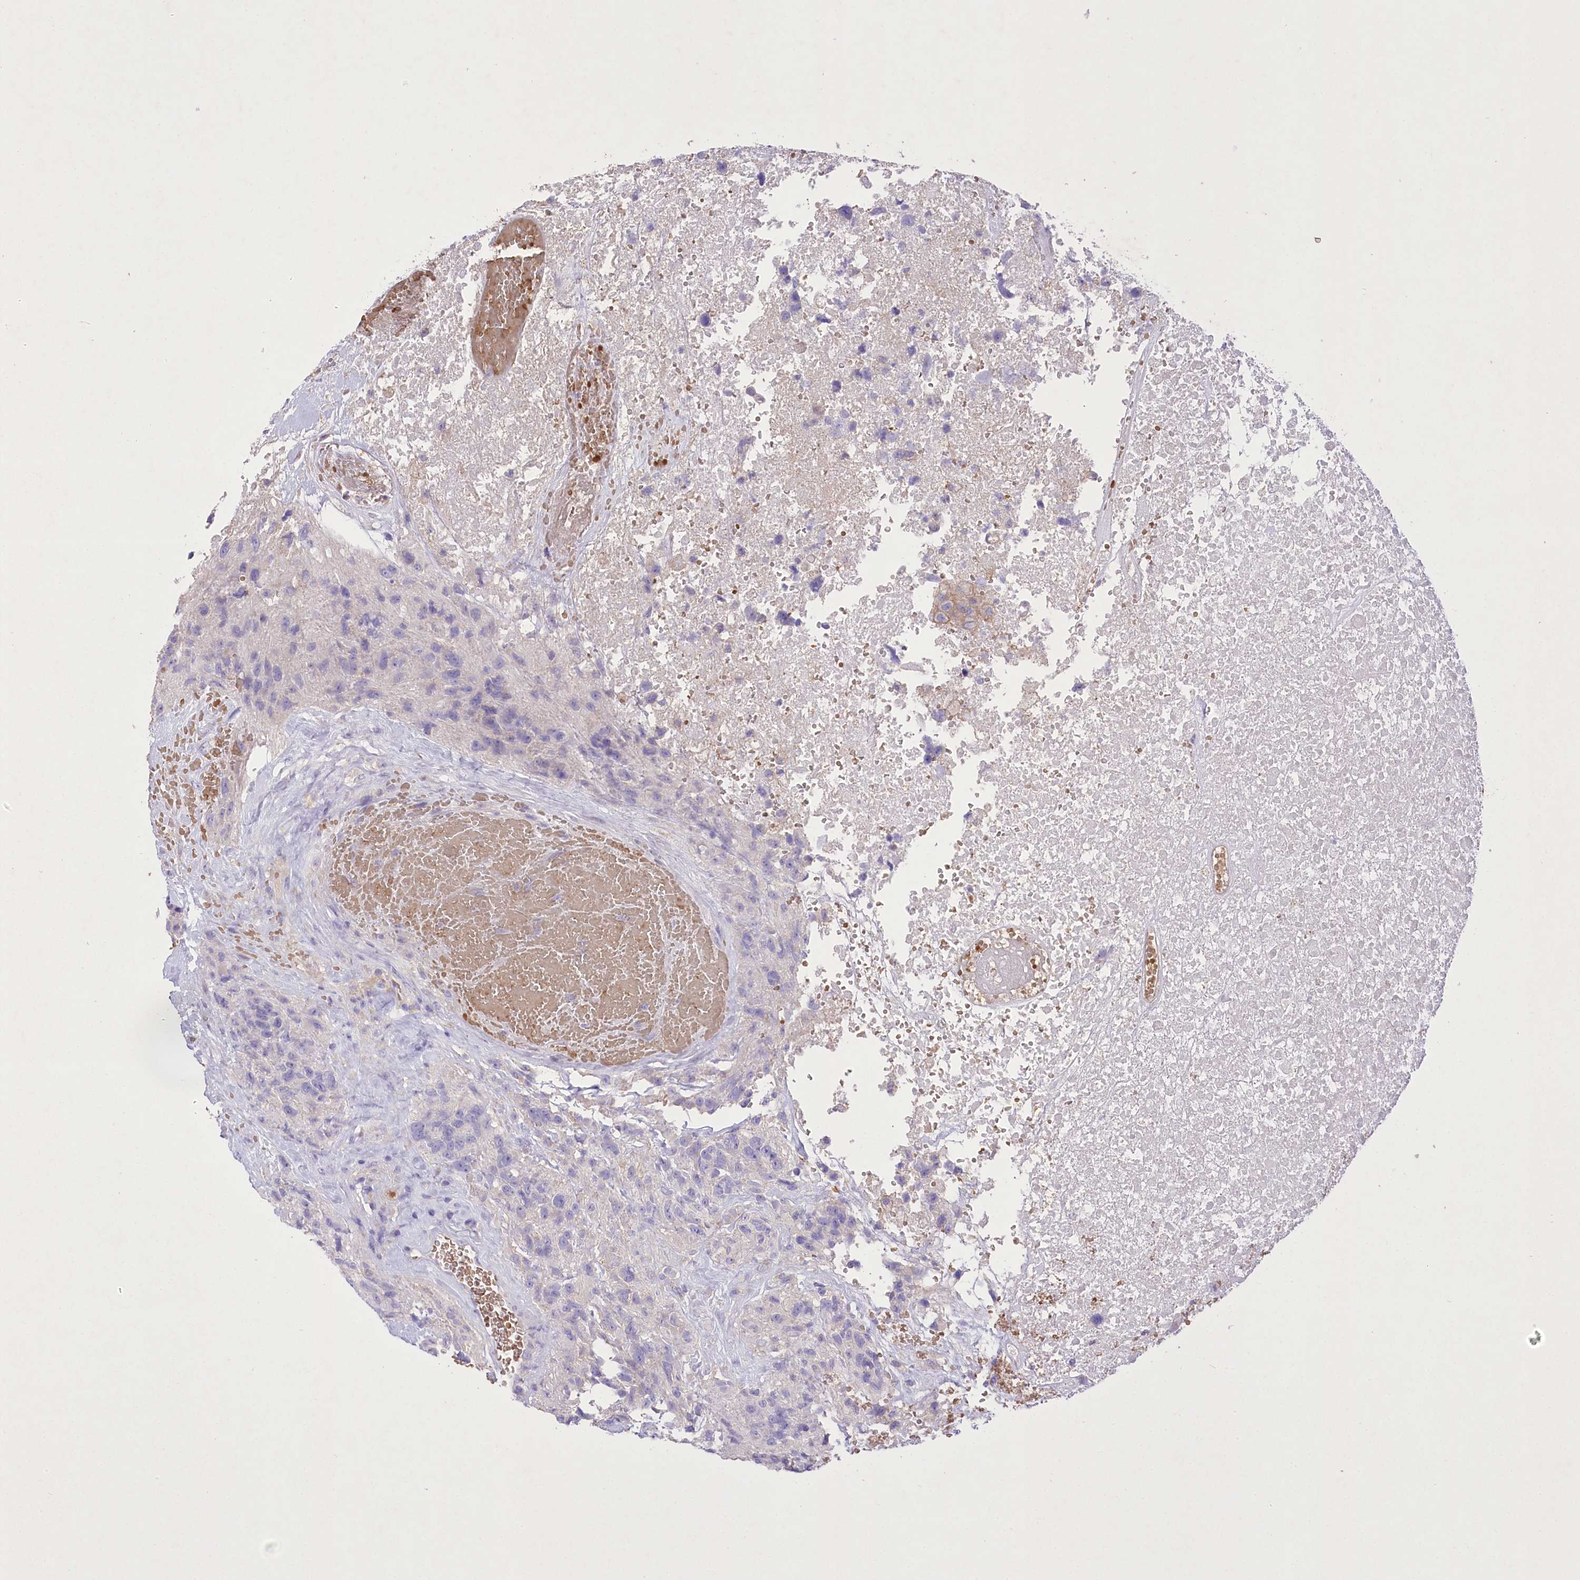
{"staining": {"intensity": "negative", "quantity": "none", "location": "none"}, "tissue": "glioma", "cell_type": "Tumor cells", "image_type": "cancer", "snomed": [{"axis": "morphology", "description": "Glioma, malignant, High grade"}, {"axis": "topography", "description": "Brain"}], "caption": "Image shows no protein expression in tumor cells of glioma tissue. (DAB immunohistochemistry visualized using brightfield microscopy, high magnification).", "gene": "PRSS53", "patient": {"sex": "male", "age": 69}}